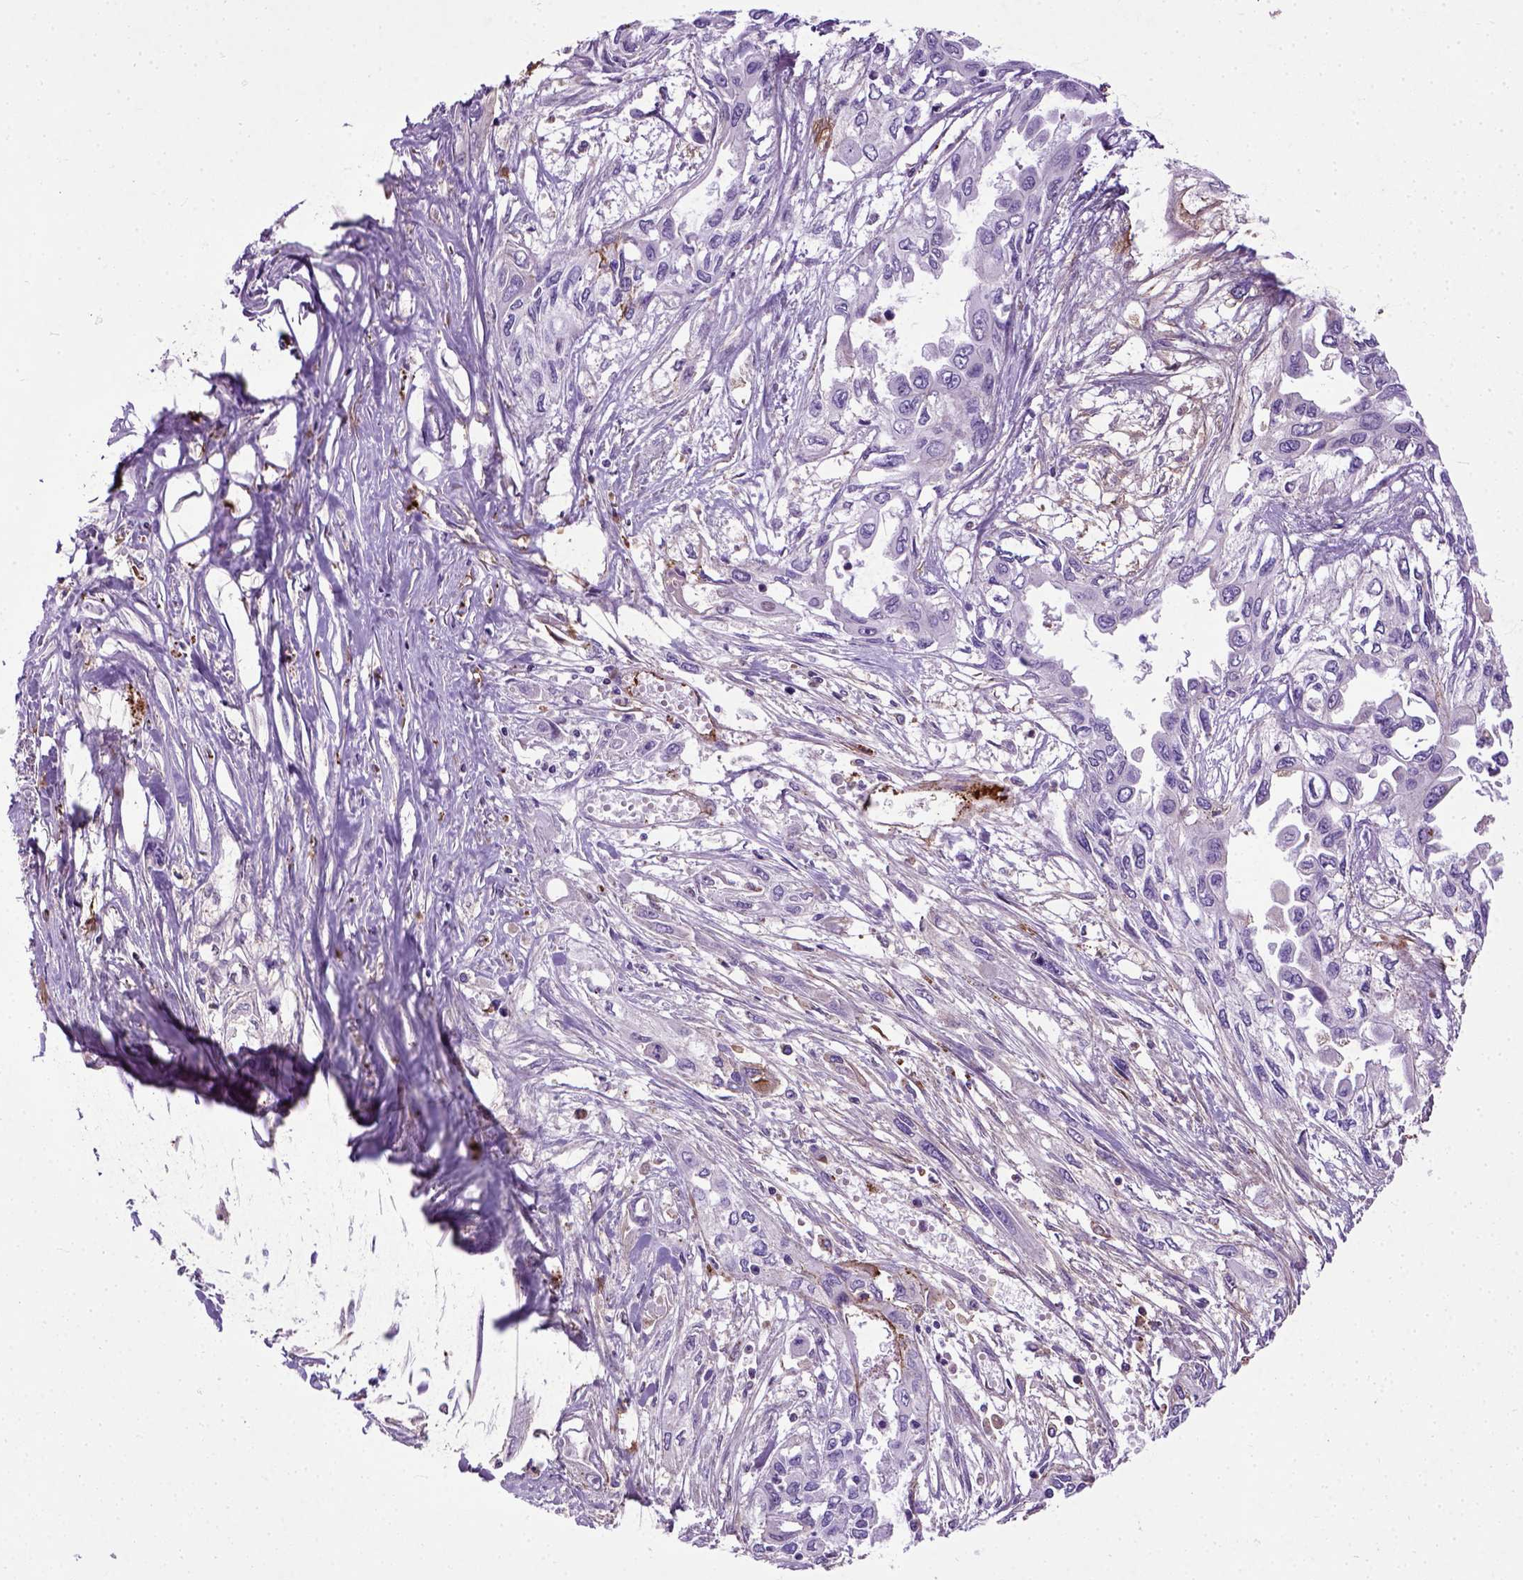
{"staining": {"intensity": "negative", "quantity": "none", "location": "none"}, "tissue": "pancreatic cancer", "cell_type": "Tumor cells", "image_type": "cancer", "snomed": [{"axis": "morphology", "description": "Adenocarcinoma, NOS"}, {"axis": "topography", "description": "Pancreas"}], "caption": "Immunohistochemical staining of pancreatic cancer demonstrates no significant staining in tumor cells.", "gene": "ADAMTS8", "patient": {"sex": "female", "age": 55}}